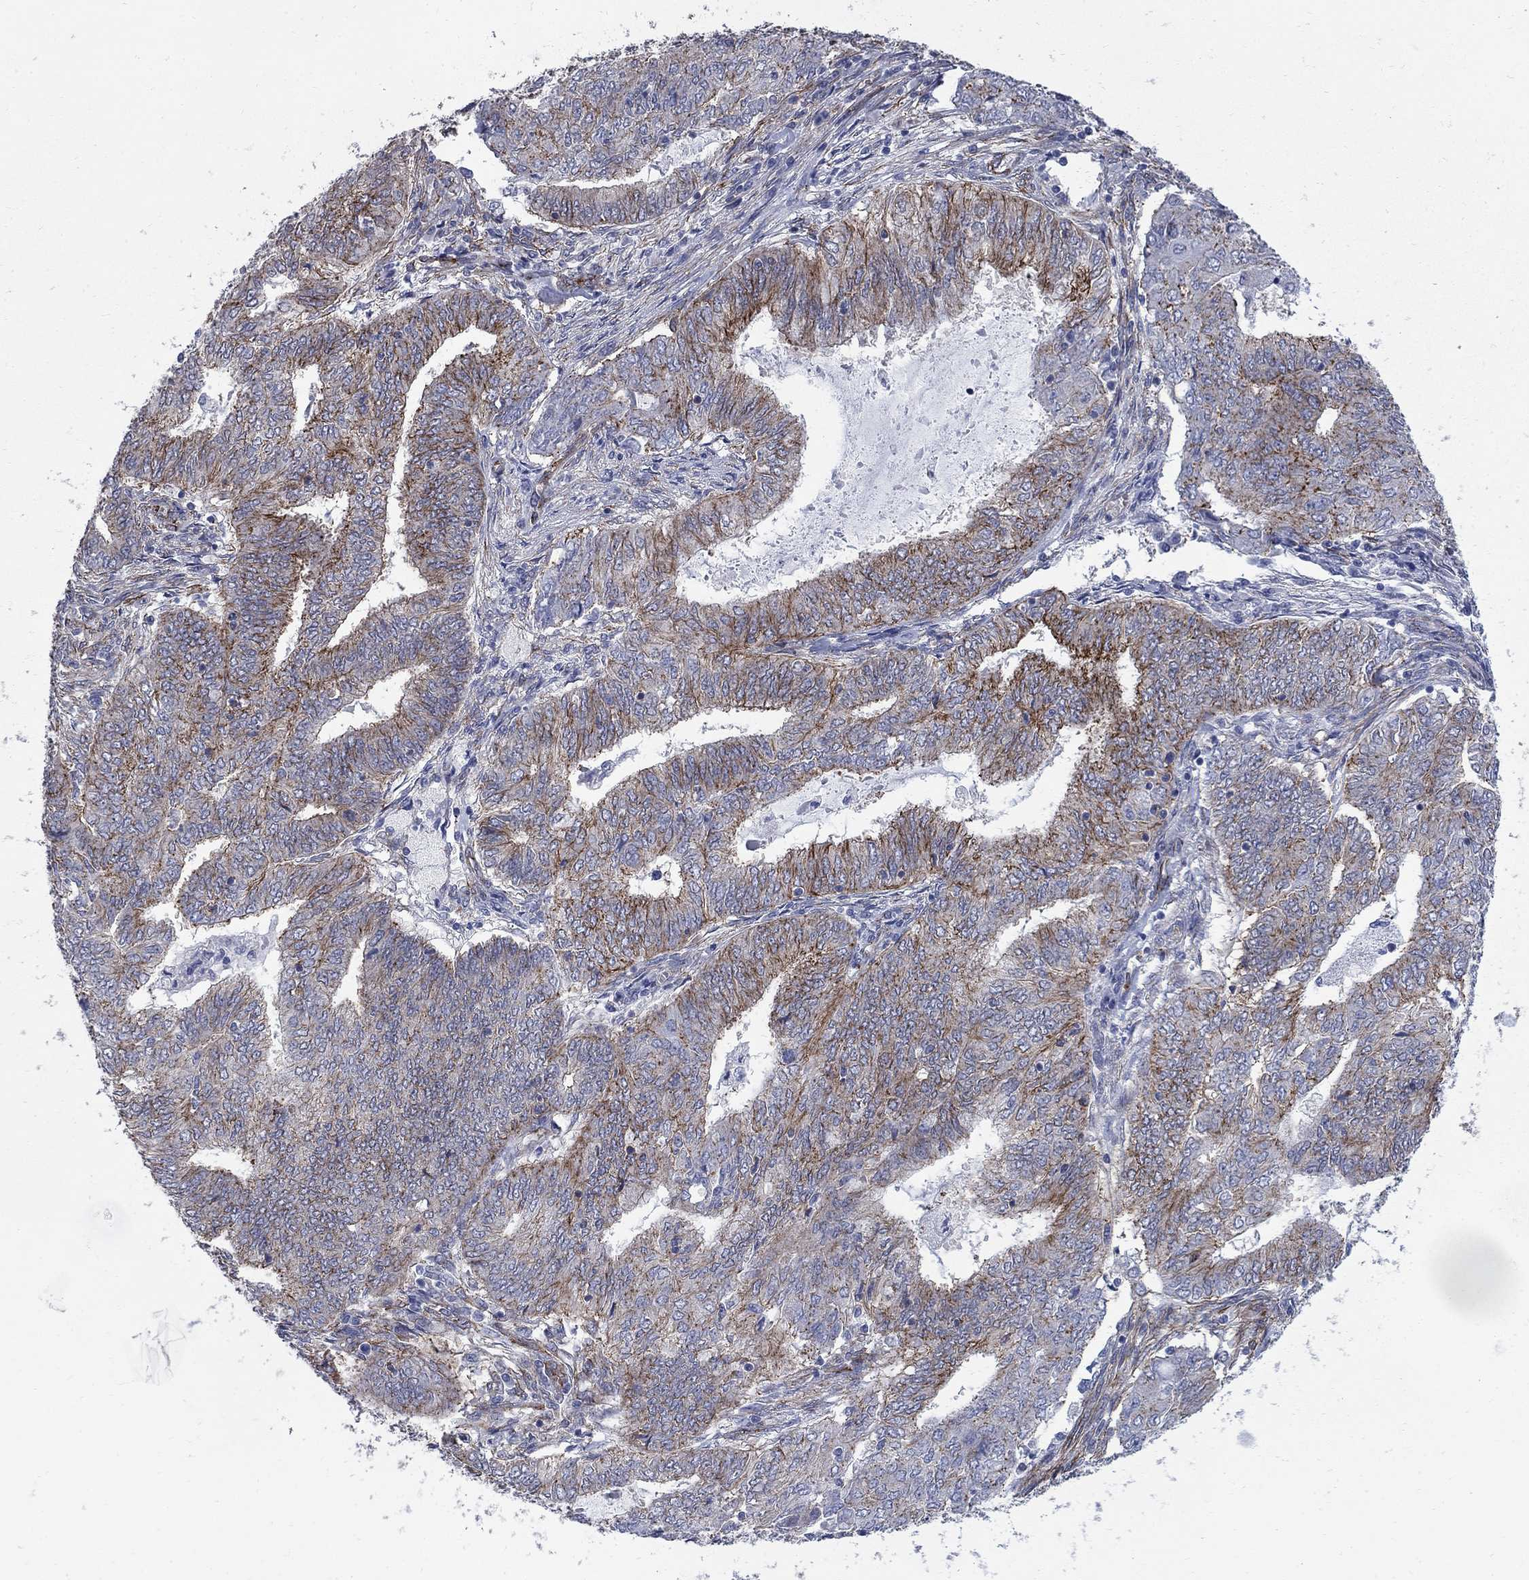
{"staining": {"intensity": "strong", "quantity": "<25%", "location": "cytoplasmic/membranous"}, "tissue": "endometrial cancer", "cell_type": "Tumor cells", "image_type": "cancer", "snomed": [{"axis": "morphology", "description": "Adenocarcinoma, NOS"}, {"axis": "topography", "description": "Endometrium"}], "caption": "A medium amount of strong cytoplasmic/membranous expression is appreciated in approximately <25% of tumor cells in endometrial cancer tissue.", "gene": "SEPTIN8", "patient": {"sex": "female", "age": 62}}